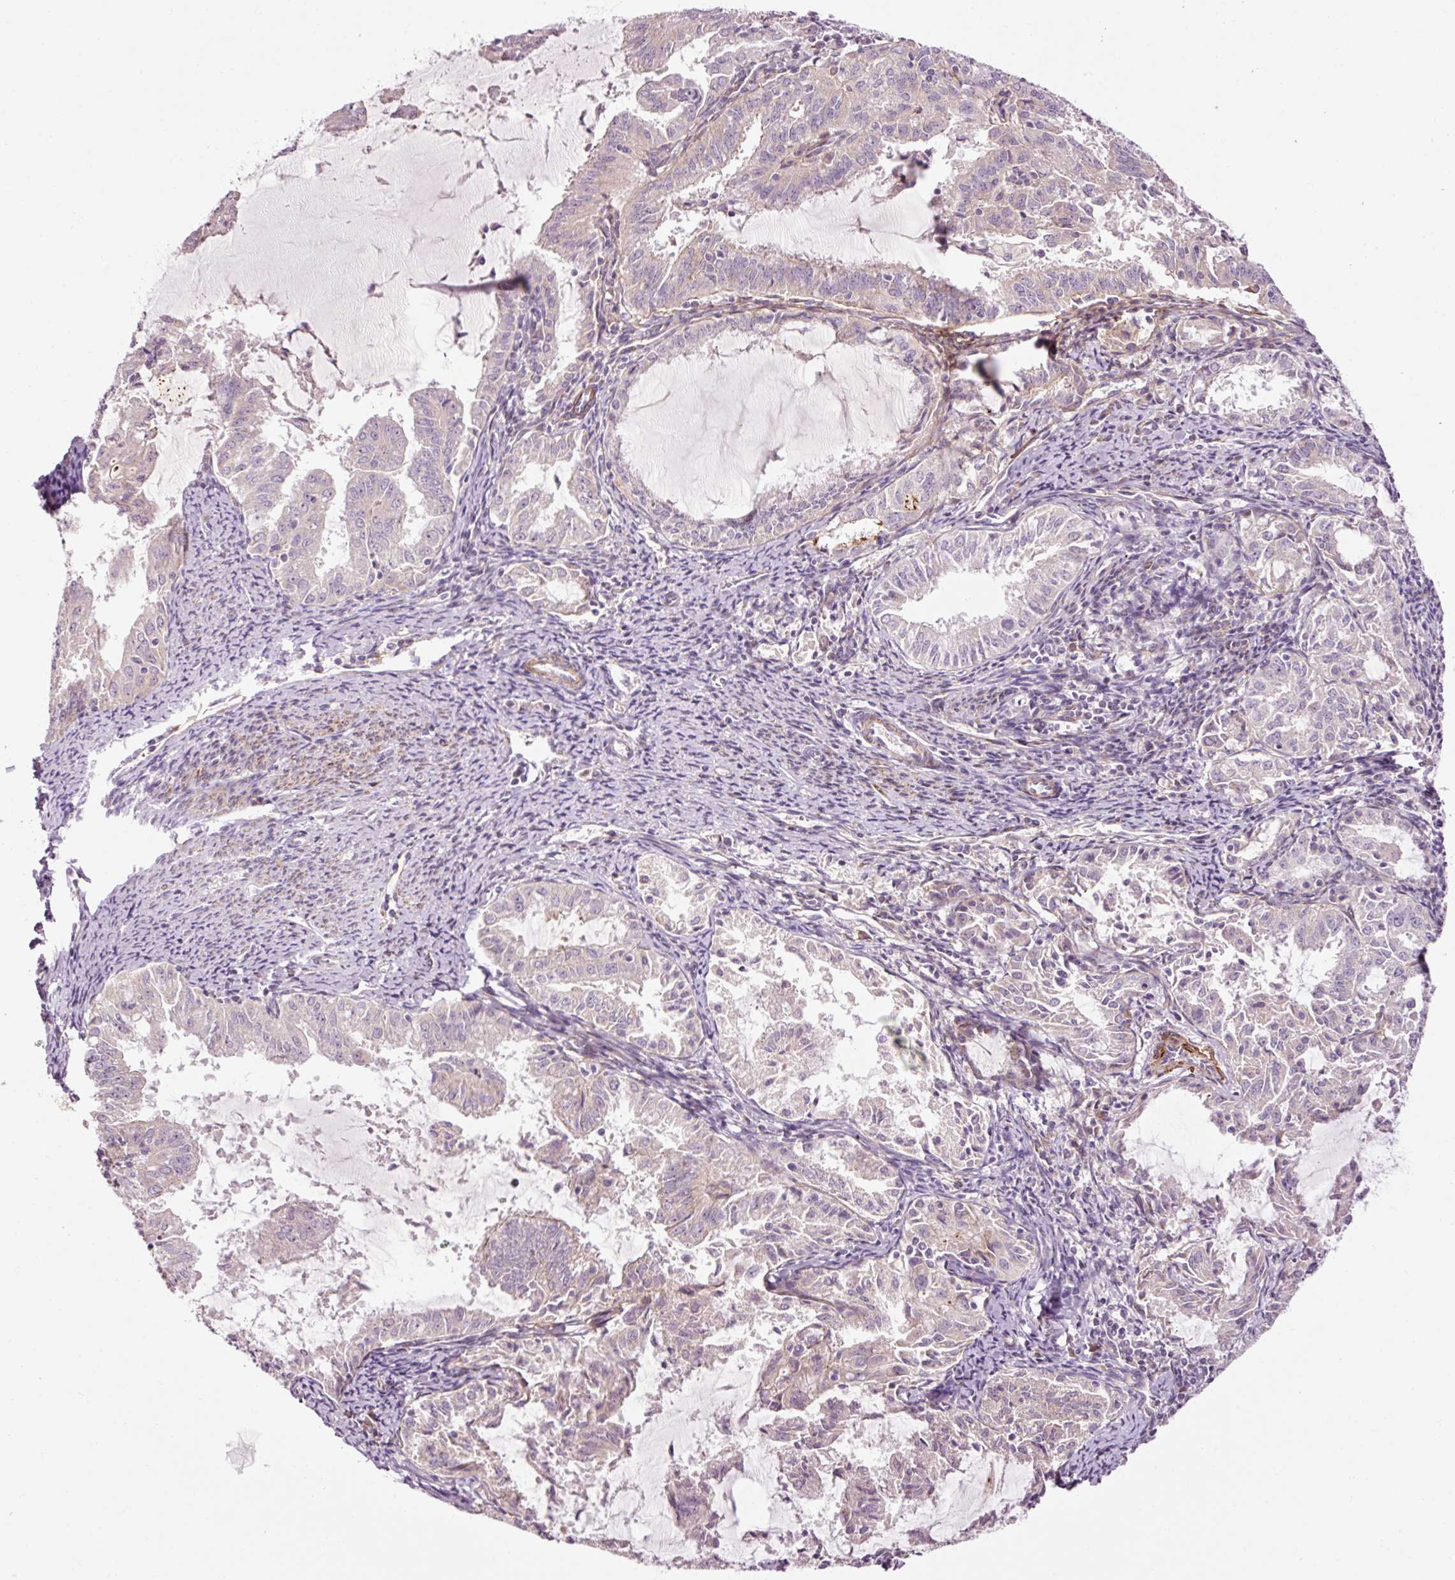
{"staining": {"intensity": "negative", "quantity": "none", "location": "none"}, "tissue": "endometrial cancer", "cell_type": "Tumor cells", "image_type": "cancer", "snomed": [{"axis": "morphology", "description": "Adenocarcinoma, NOS"}, {"axis": "topography", "description": "Endometrium"}], "caption": "Immunohistochemistry (IHC) image of neoplastic tissue: human adenocarcinoma (endometrial) stained with DAB (3,3'-diaminobenzidine) reveals no significant protein expression in tumor cells.", "gene": "ANKRD20A1", "patient": {"sex": "female", "age": 70}}